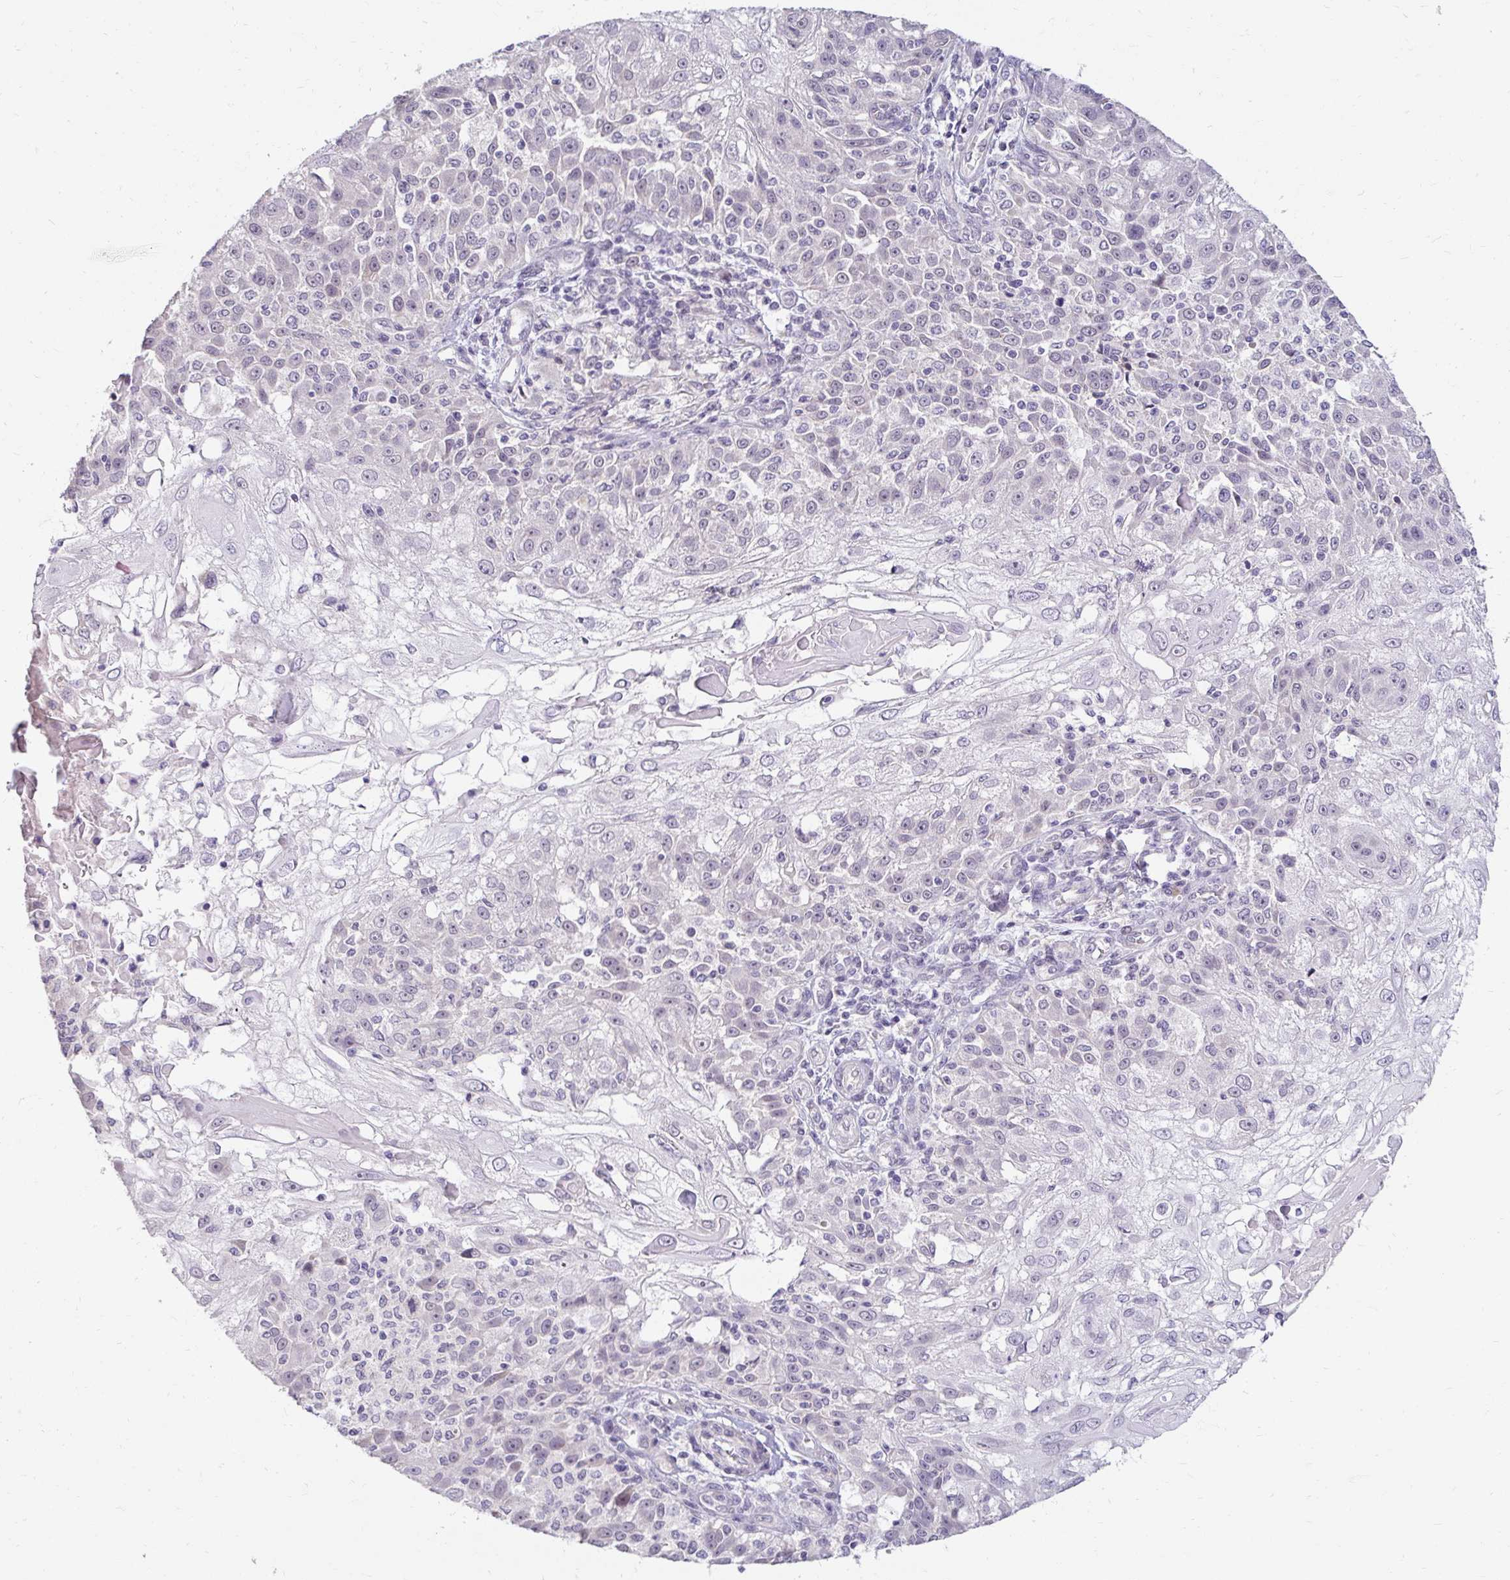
{"staining": {"intensity": "negative", "quantity": "none", "location": "none"}, "tissue": "skin cancer", "cell_type": "Tumor cells", "image_type": "cancer", "snomed": [{"axis": "morphology", "description": "Normal tissue, NOS"}, {"axis": "morphology", "description": "Squamous cell carcinoma, NOS"}, {"axis": "topography", "description": "Skin"}], "caption": "IHC histopathology image of neoplastic tissue: human skin cancer (squamous cell carcinoma) stained with DAB demonstrates no significant protein staining in tumor cells.", "gene": "DDN", "patient": {"sex": "female", "age": 83}}